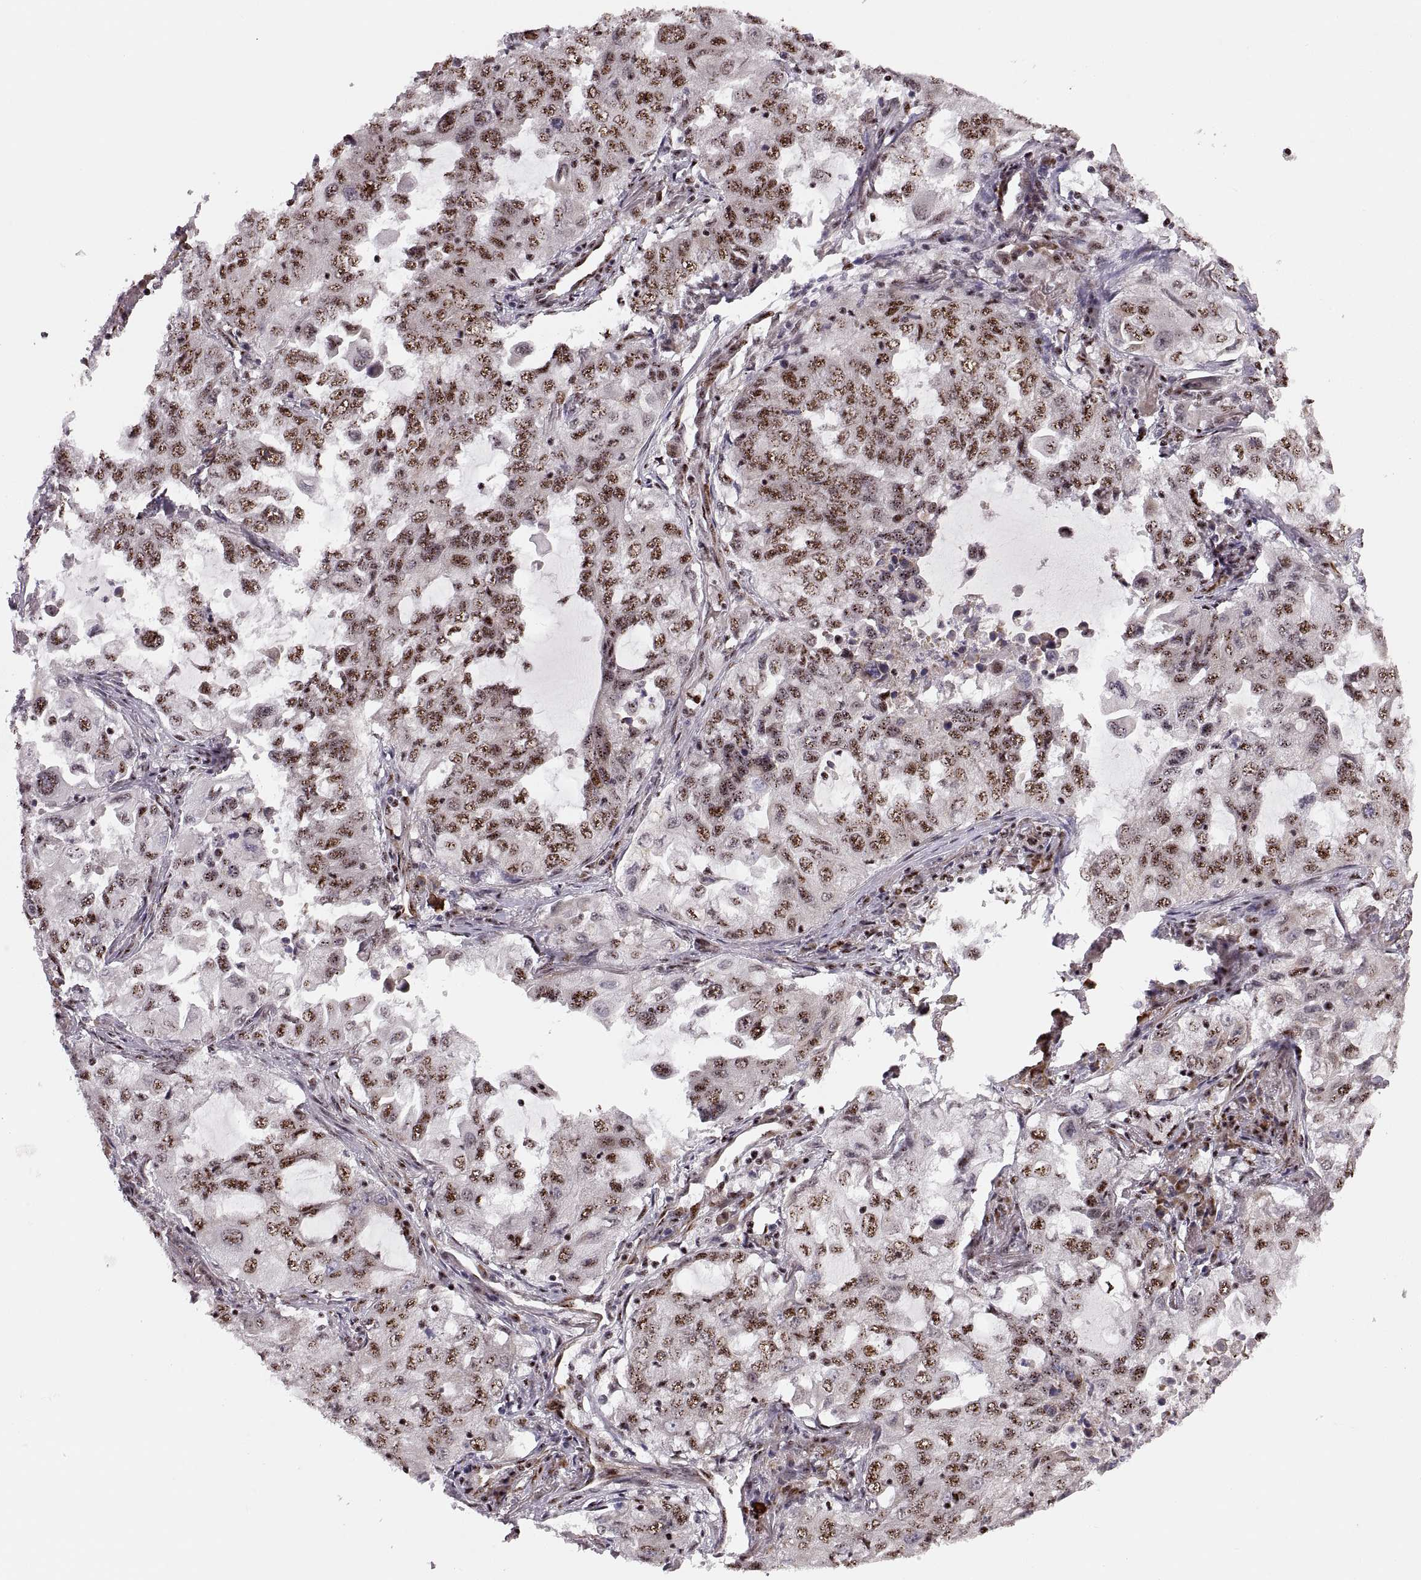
{"staining": {"intensity": "moderate", "quantity": ">75%", "location": "nuclear"}, "tissue": "lung cancer", "cell_type": "Tumor cells", "image_type": "cancer", "snomed": [{"axis": "morphology", "description": "Adenocarcinoma, NOS"}, {"axis": "topography", "description": "Lung"}], "caption": "Immunohistochemistry of human adenocarcinoma (lung) displays medium levels of moderate nuclear staining in about >75% of tumor cells.", "gene": "ZCCHC17", "patient": {"sex": "female", "age": 61}}